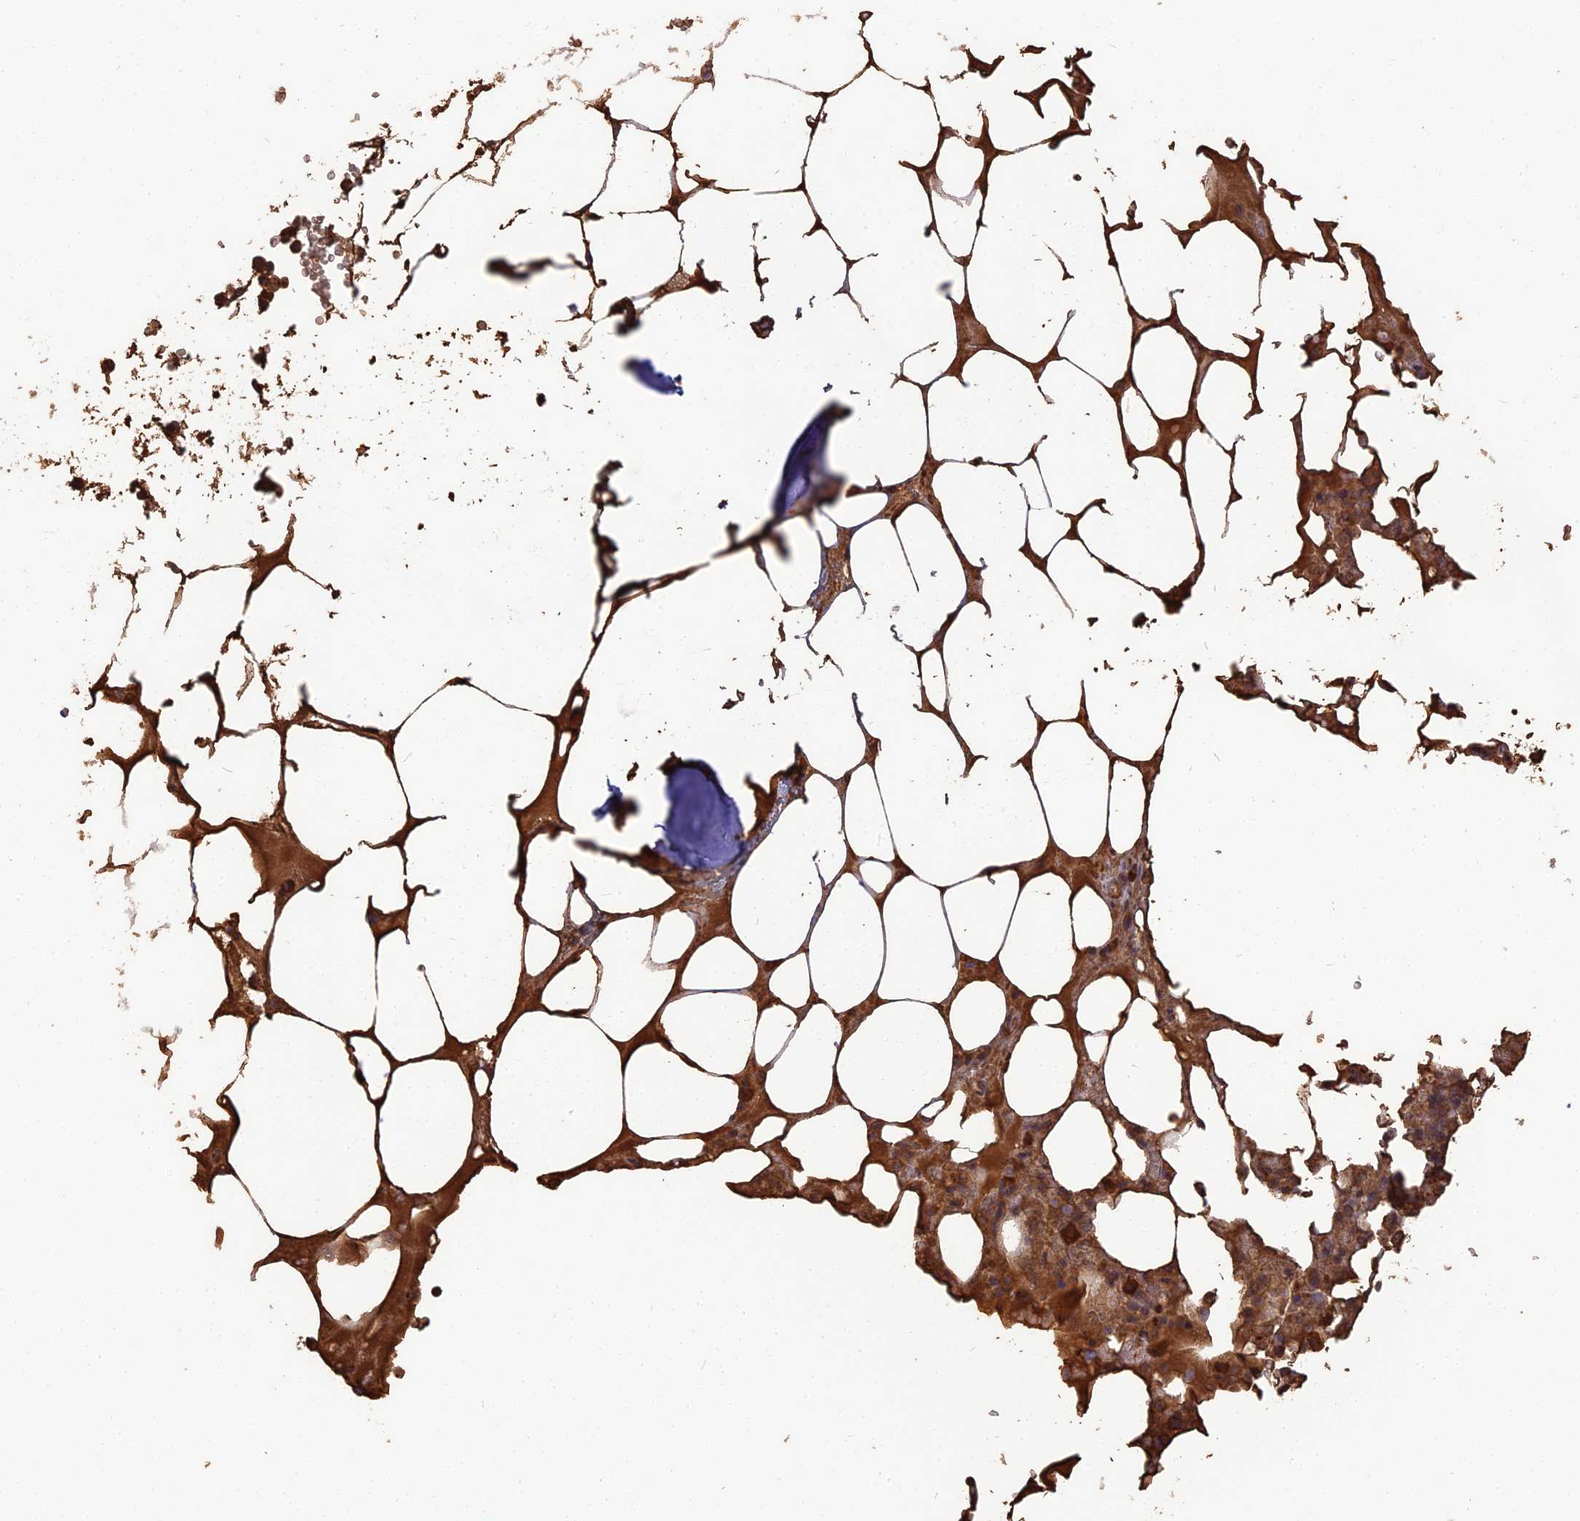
{"staining": {"intensity": "strong", "quantity": "25%-75%", "location": "cytoplasmic/membranous"}, "tissue": "bone marrow", "cell_type": "Hematopoietic cells", "image_type": "normal", "snomed": [{"axis": "morphology", "description": "Normal tissue, NOS"}, {"axis": "topography", "description": "Bone marrow"}], "caption": "Protein staining of normal bone marrow shows strong cytoplasmic/membranous expression in approximately 25%-75% of hematopoietic cells. (Stains: DAB (3,3'-diaminobenzidine) in brown, nuclei in blue, Microscopy: brightfield microscopy at high magnification).", "gene": "ERMAP", "patient": {"sex": "male", "age": 64}}